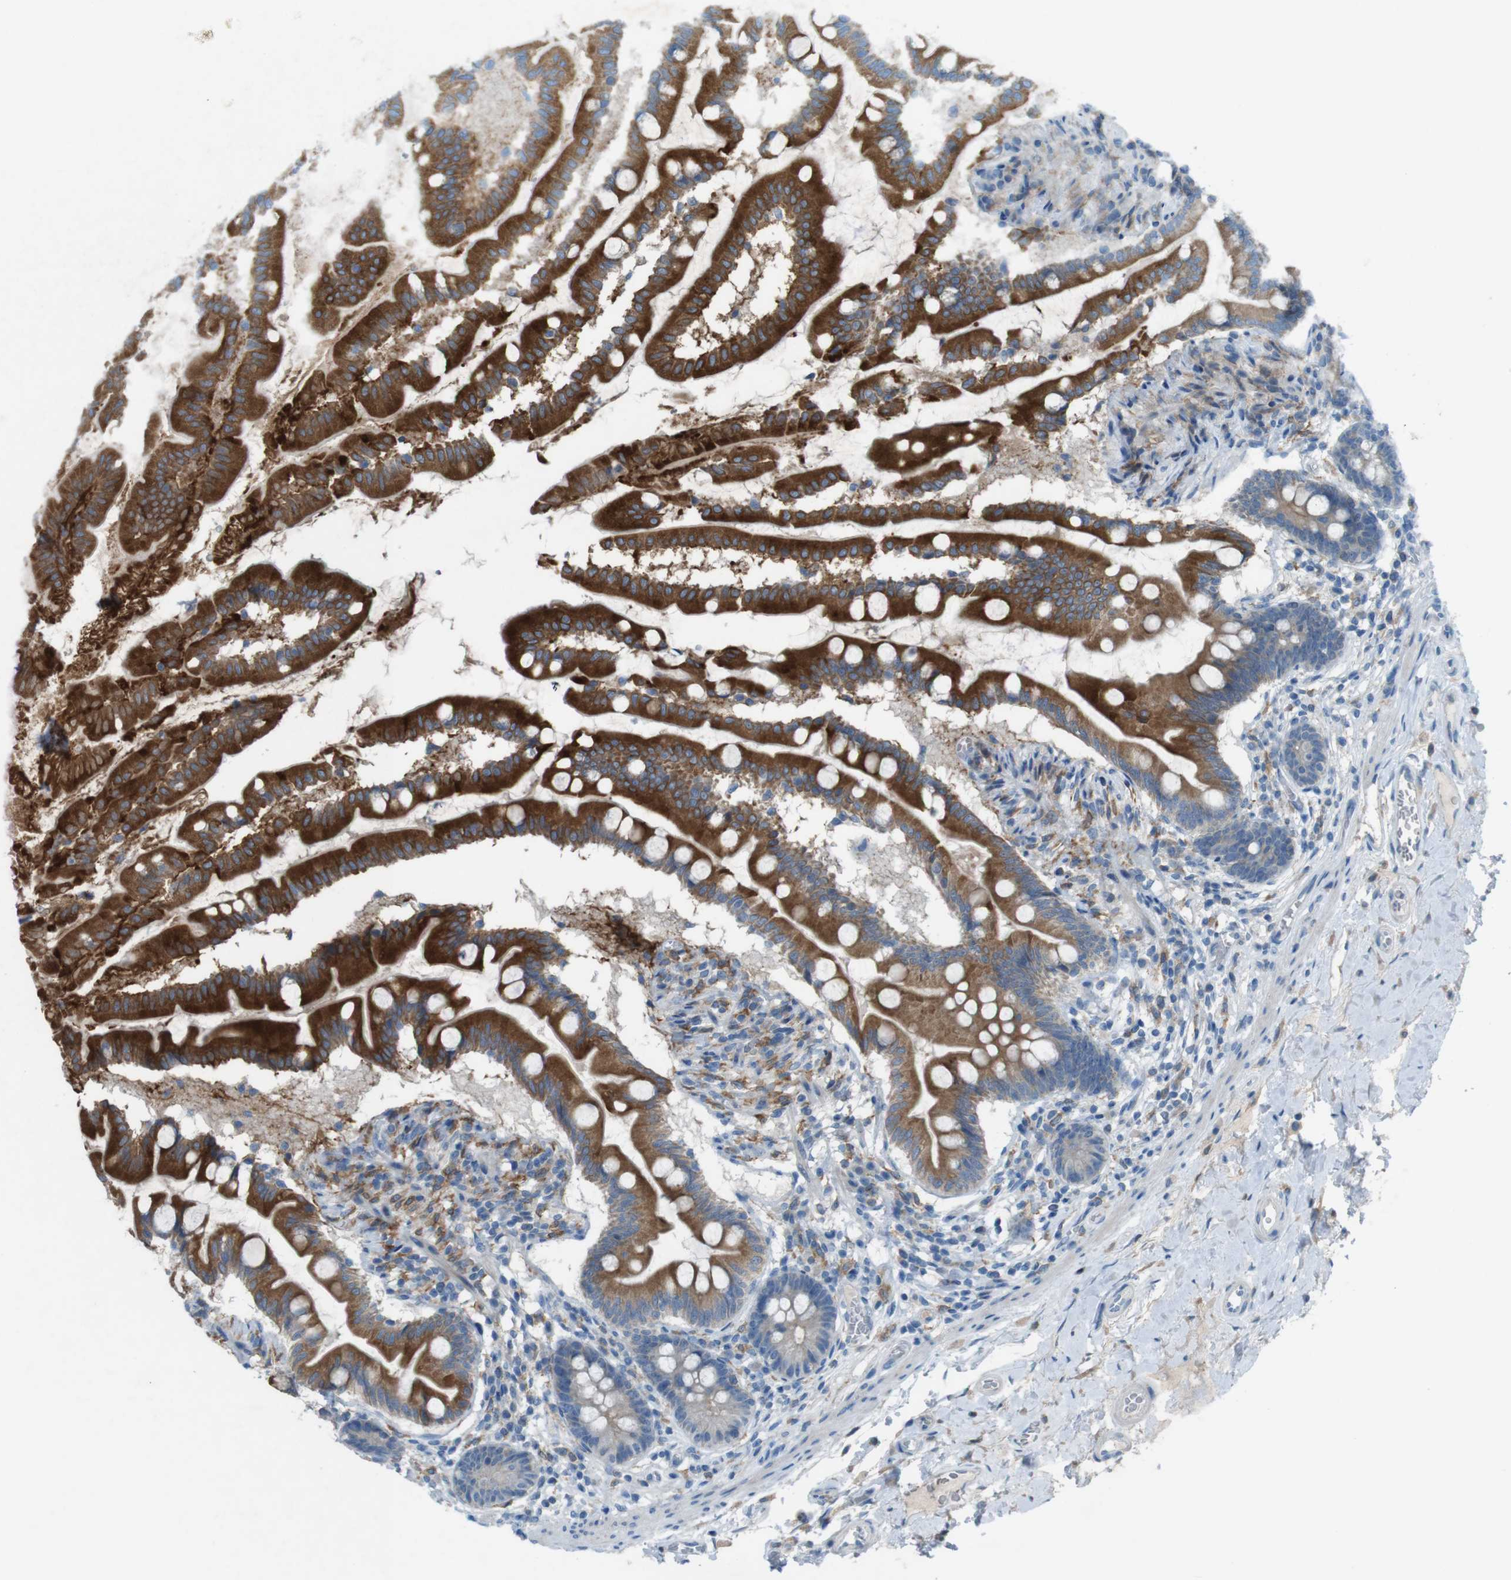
{"staining": {"intensity": "strong", "quantity": ">75%", "location": "cytoplasmic/membranous"}, "tissue": "small intestine", "cell_type": "Glandular cells", "image_type": "normal", "snomed": [{"axis": "morphology", "description": "Normal tissue, NOS"}, {"axis": "topography", "description": "Small intestine"}], "caption": "Immunohistochemical staining of unremarkable human small intestine demonstrates high levels of strong cytoplasmic/membranous expression in about >75% of glandular cells. Nuclei are stained in blue.", "gene": "MOGAT3", "patient": {"sex": "female", "age": 56}}